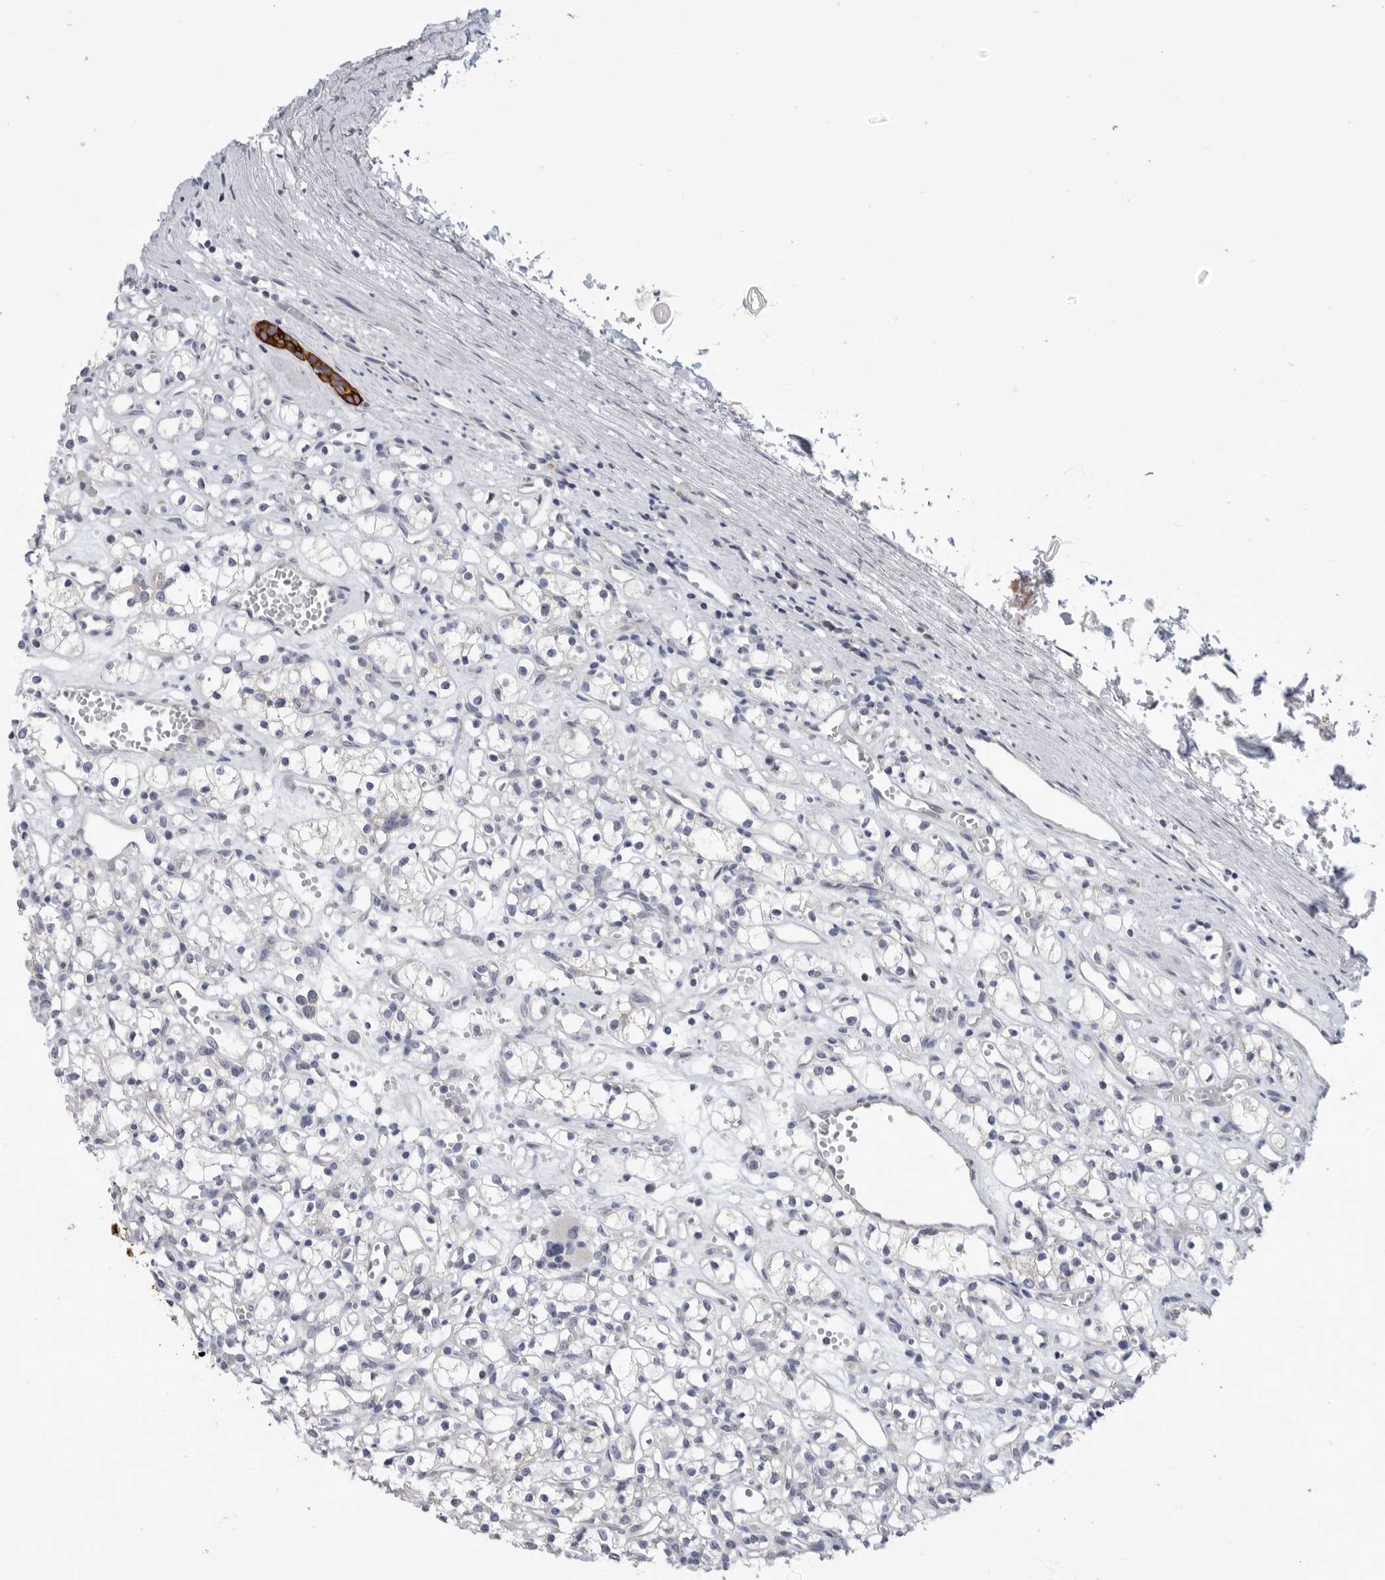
{"staining": {"intensity": "weak", "quantity": "<25%", "location": "cytoplasmic/membranous"}, "tissue": "renal cancer", "cell_type": "Tumor cells", "image_type": "cancer", "snomed": [{"axis": "morphology", "description": "Adenocarcinoma, NOS"}, {"axis": "topography", "description": "Kidney"}], "caption": "Renal adenocarcinoma was stained to show a protein in brown. There is no significant staining in tumor cells.", "gene": "MTFR1L", "patient": {"sex": "female", "age": 59}}